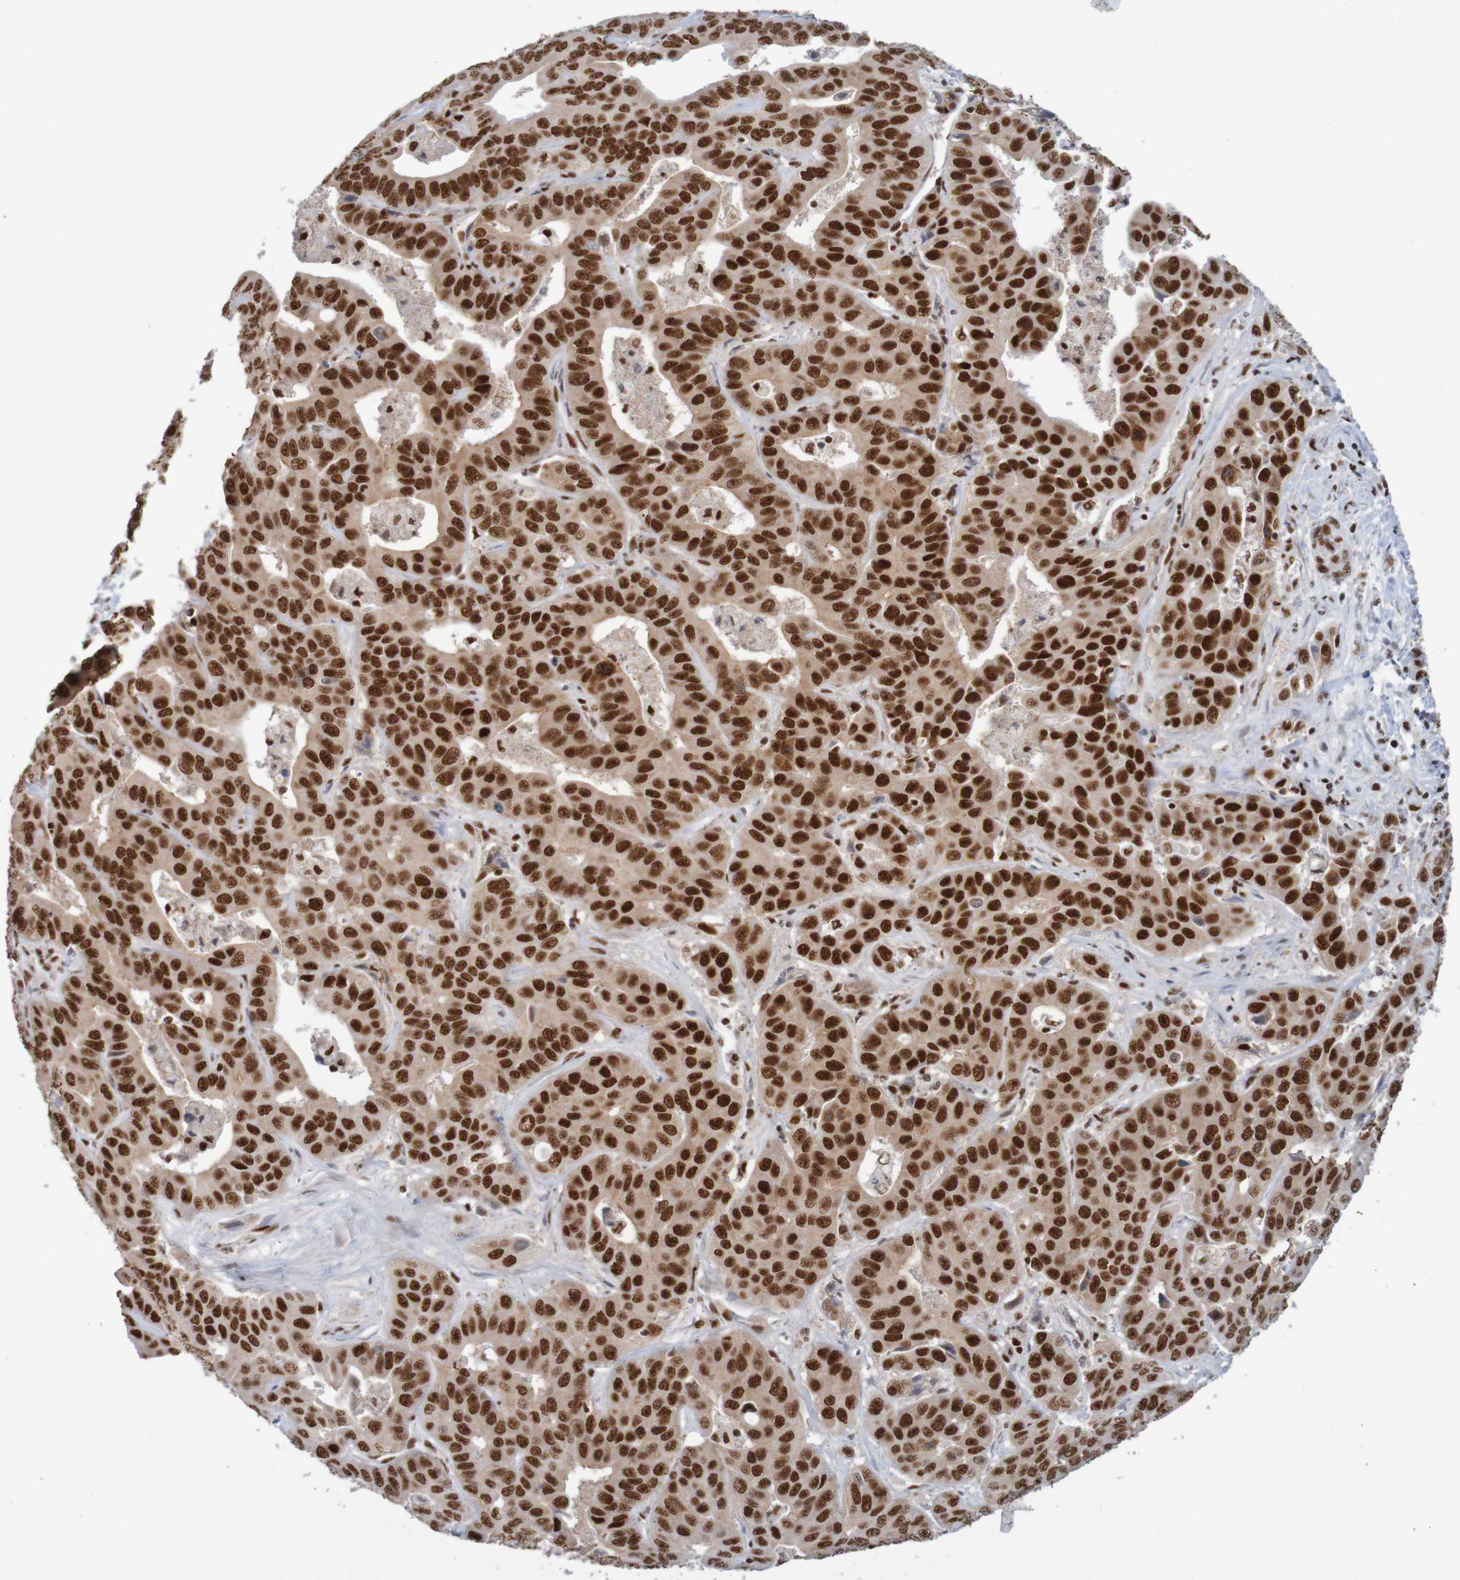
{"staining": {"intensity": "strong", "quantity": ">75%", "location": "nuclear"}, "tissue": "liver cancer", "cell_type": "Tumor cells", "image_type": "cancer", "snomed": [{"axis": "morphology", "description": "Cholangiocarcinoma"}, {"axis": "topography", "description": "Liver"}], "caption": "Liver cancer tissue exhibits strong nuclear expression in approximately >75% of tumor cells The protein of interest is shown in brown color, while the nuclei are stained blue.", "gene": "THRAP3", "patient": {"sex": "female", "age": 52}}